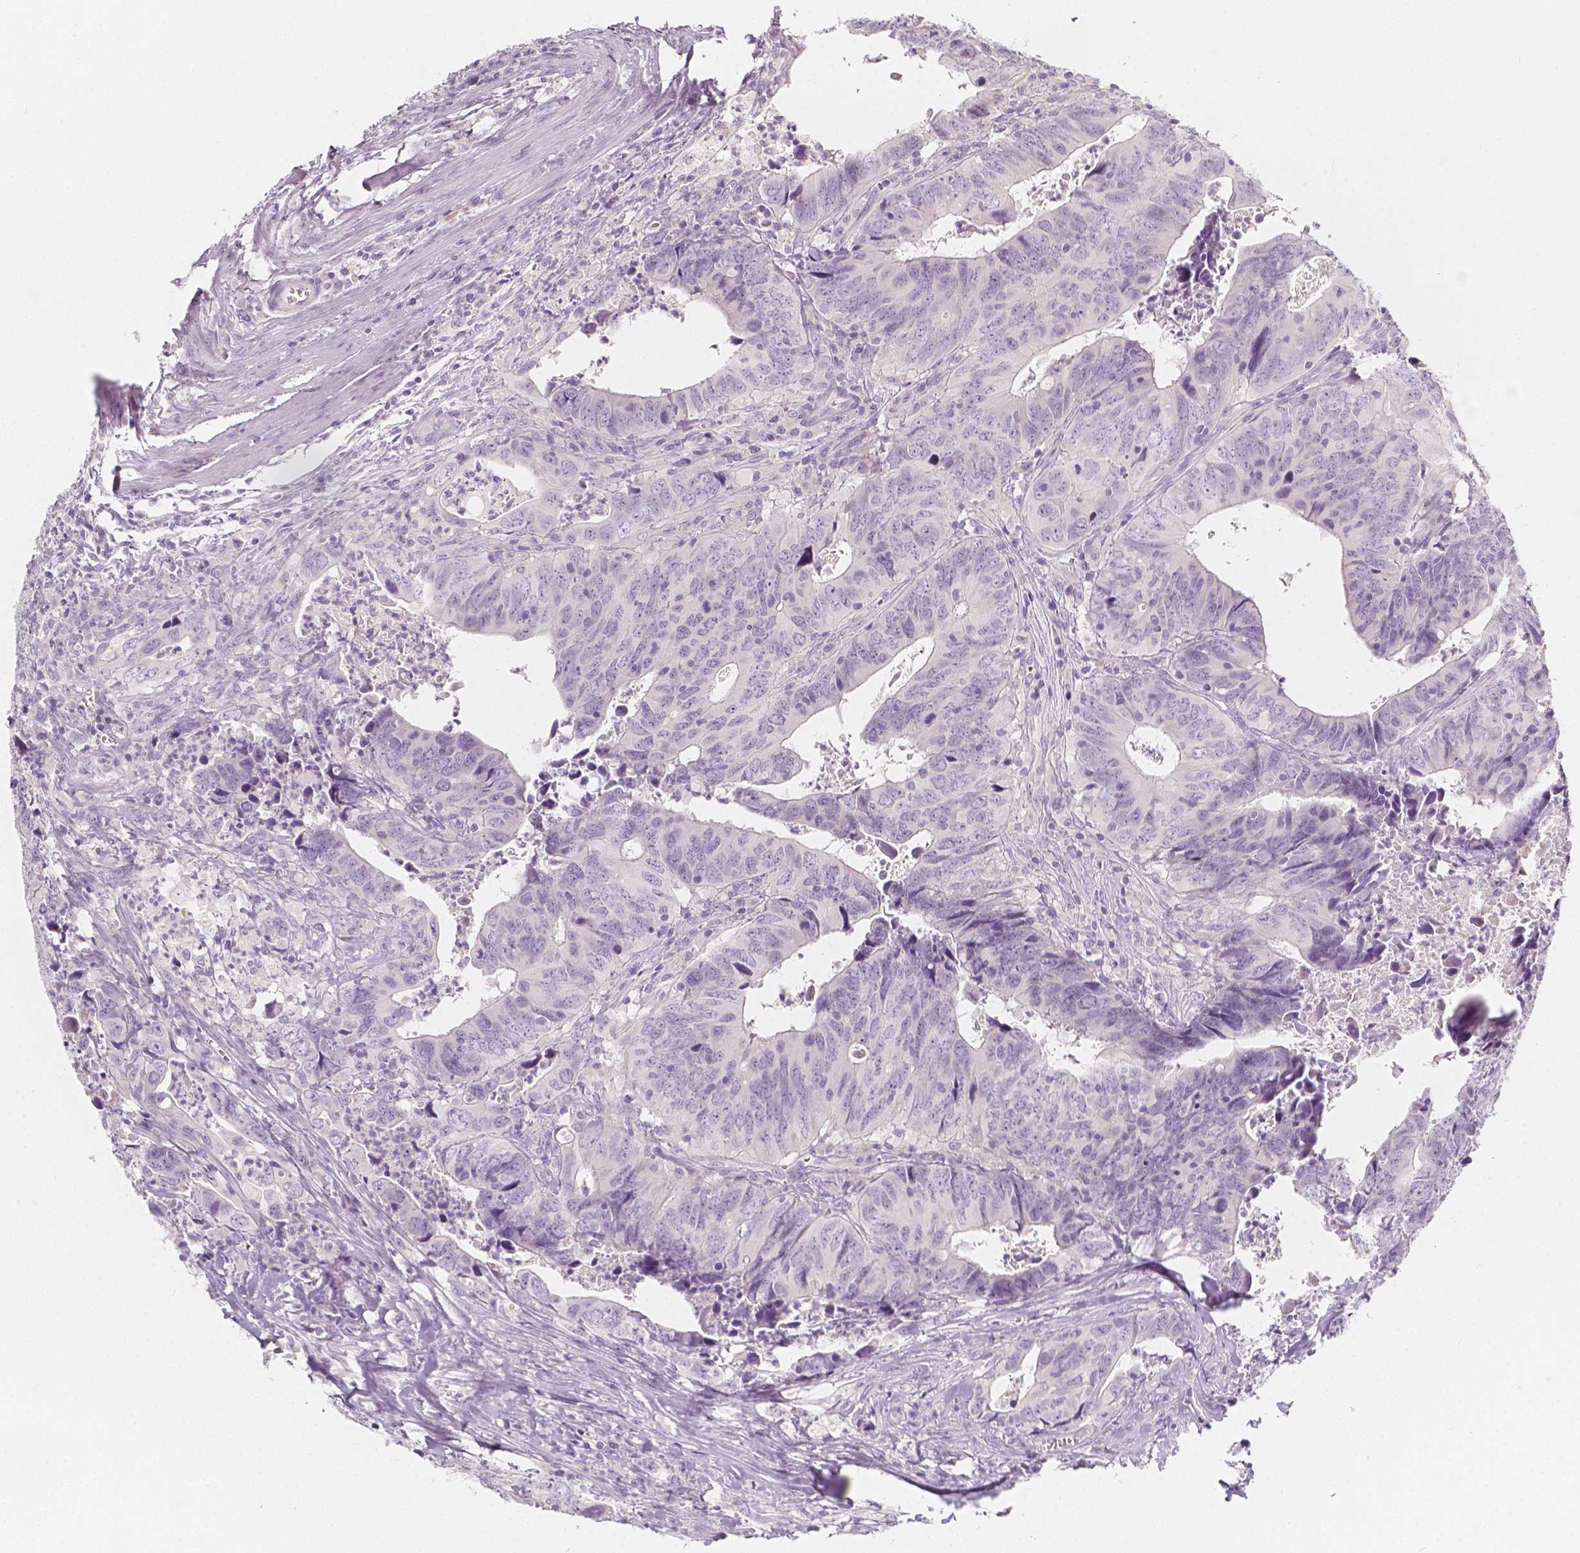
{"staining": {"intensity": "negative", "quantity": "none", "location": "none"}, "tissue": "colorectal cancer", "cell_type": "Tumor cells", "image_type": "cancer", "snomed": [{"axis": "morphology", "description": "Adenocarcinoma, NOS"}, {"axis": "topography", "description": "Colon"}], "caption": "Colorectal adenocarcinoma was stained to show a protein in brown. There is no significant positivity in tumor cells.", "gene": "RBFOX1", "patient": {"sex": "female", "age": 82}}